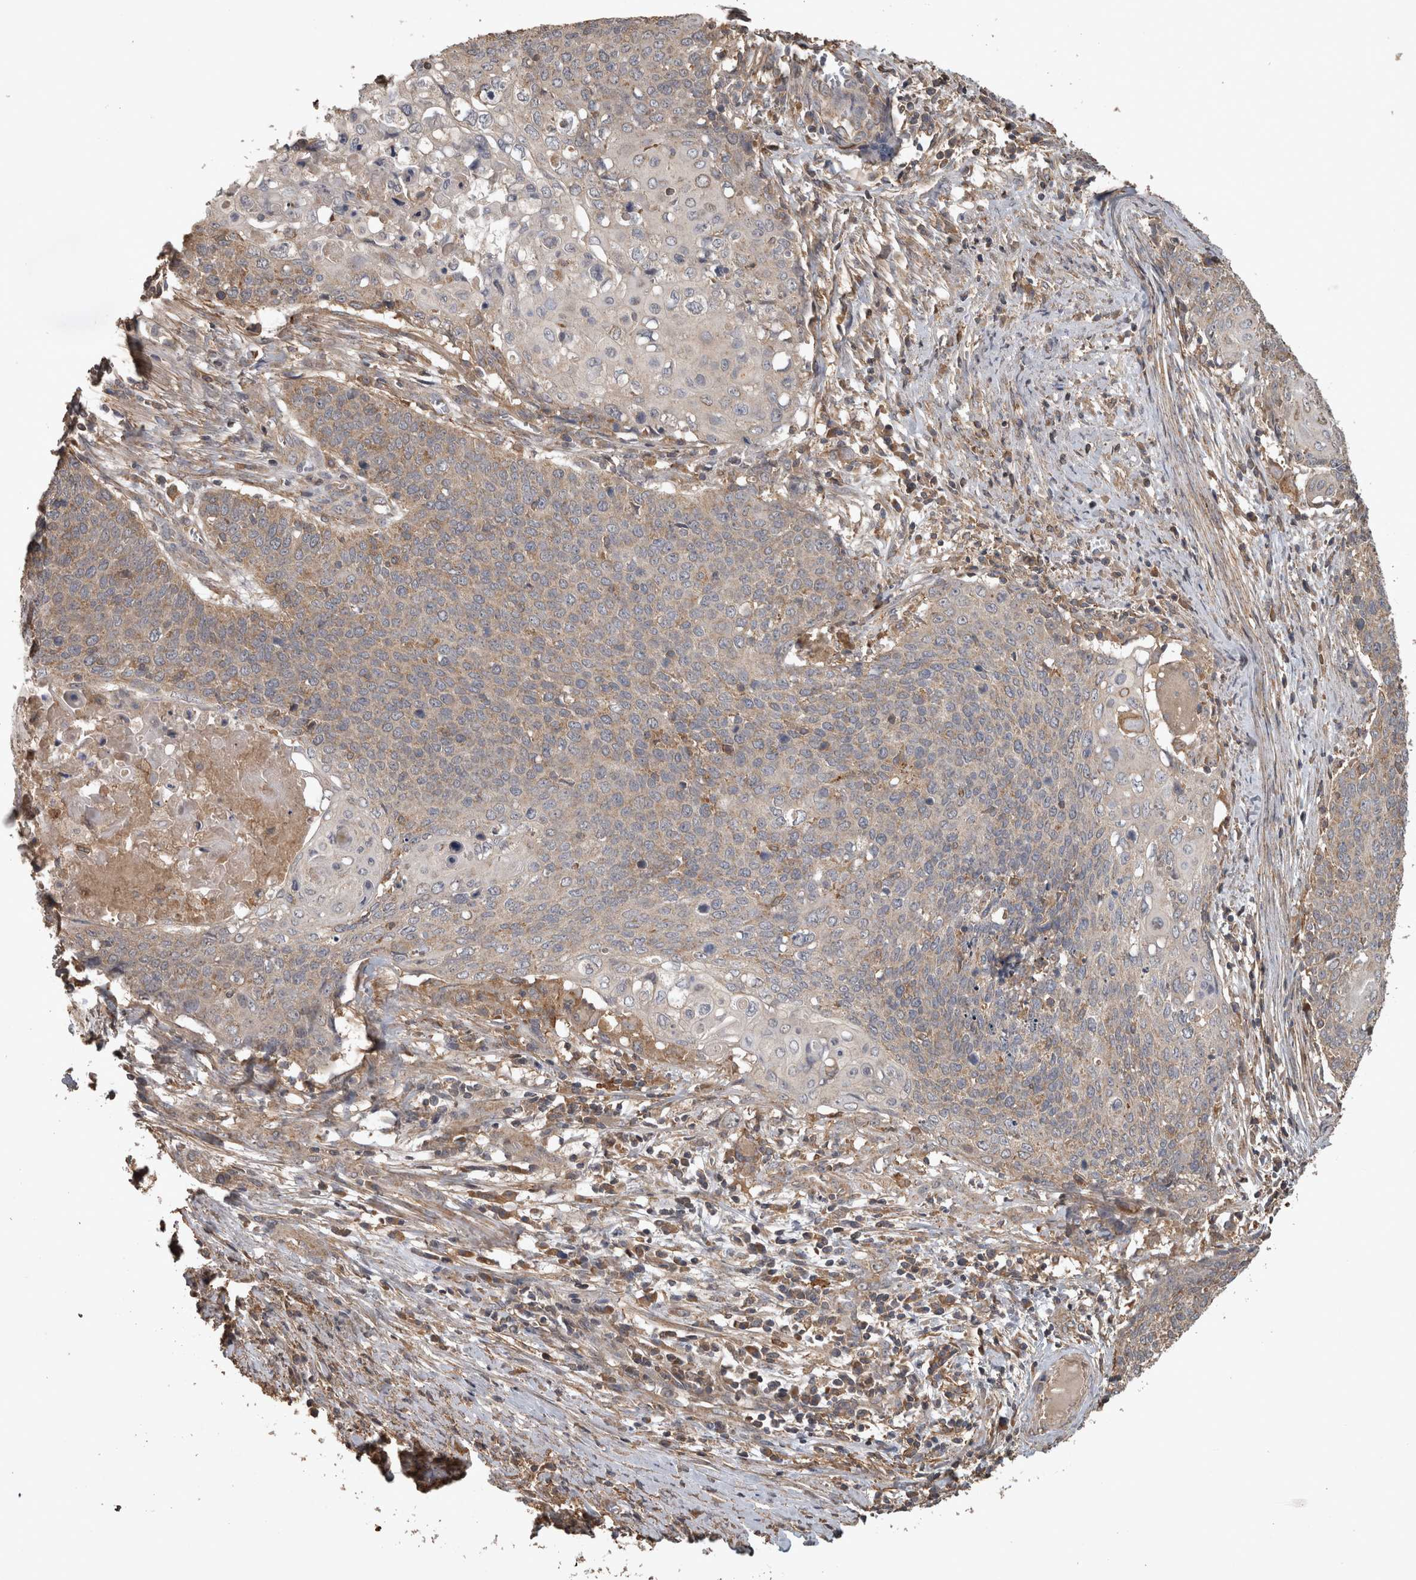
{"staining": {"intensity": "weak", "quantity": "25%-75%", "location": "cytoplasmic/membranous"}, "tissue": "cervical cancer", "cell_type": "Tumor cells", "image_type": "cancer", "snomed": [{"axis": "morphology", "description": "Squamous cell carcinoma, NOS"}, {"axis": "topography", "description": "Cervix"}], "caption": "Tumor cells exhibit low levels of weak cytoplasmic/membranous expression in approximately 25%-75% of cells in cervical cancer (squamous cell carcinoma). The staining is performed using DAB (3,3'-diaminobenzidine) brown chromogen to label protein expression. The nuclei are counter-stained blue using hematoxylin.", "gene": "TRMT61B", "patient": {"sex": "female", "age": 39}}